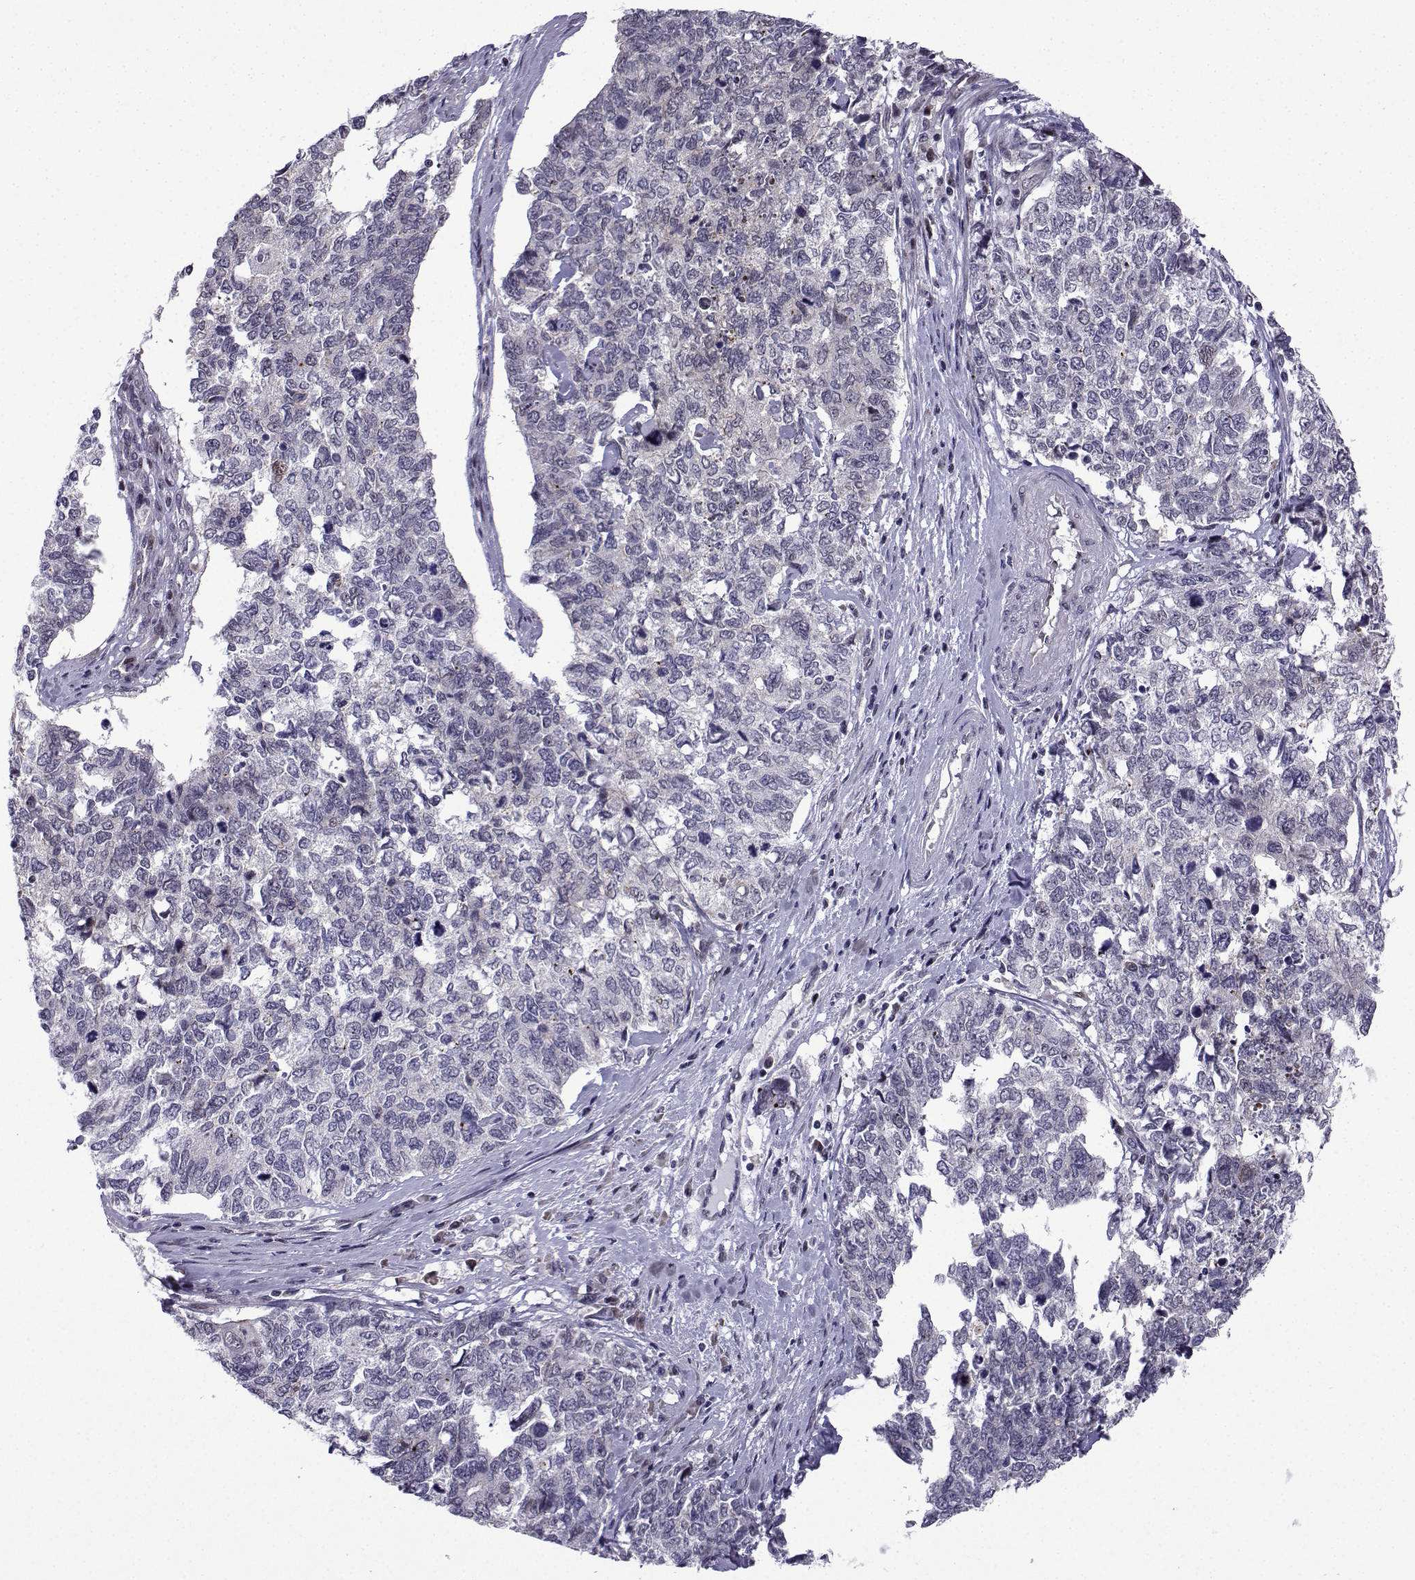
{"staining": {"intensity": "negative", "quantity": "none", "location": "none"}, "tissue": "cervical cancer", "cell_type": "Tumor cells", "image_type": "cancer", "snomed": [{"axis": "morphology", "description": "Squamous cell carcinoma, NOS"}, {"axis": "topography", "description": "Cervix"}], "caption": "Photomicrograph shows no protein positivity in tumor cells of cervical cancer tissue.", "gene": "FGF3", "patient": {"sex": "female", "age": 63}}